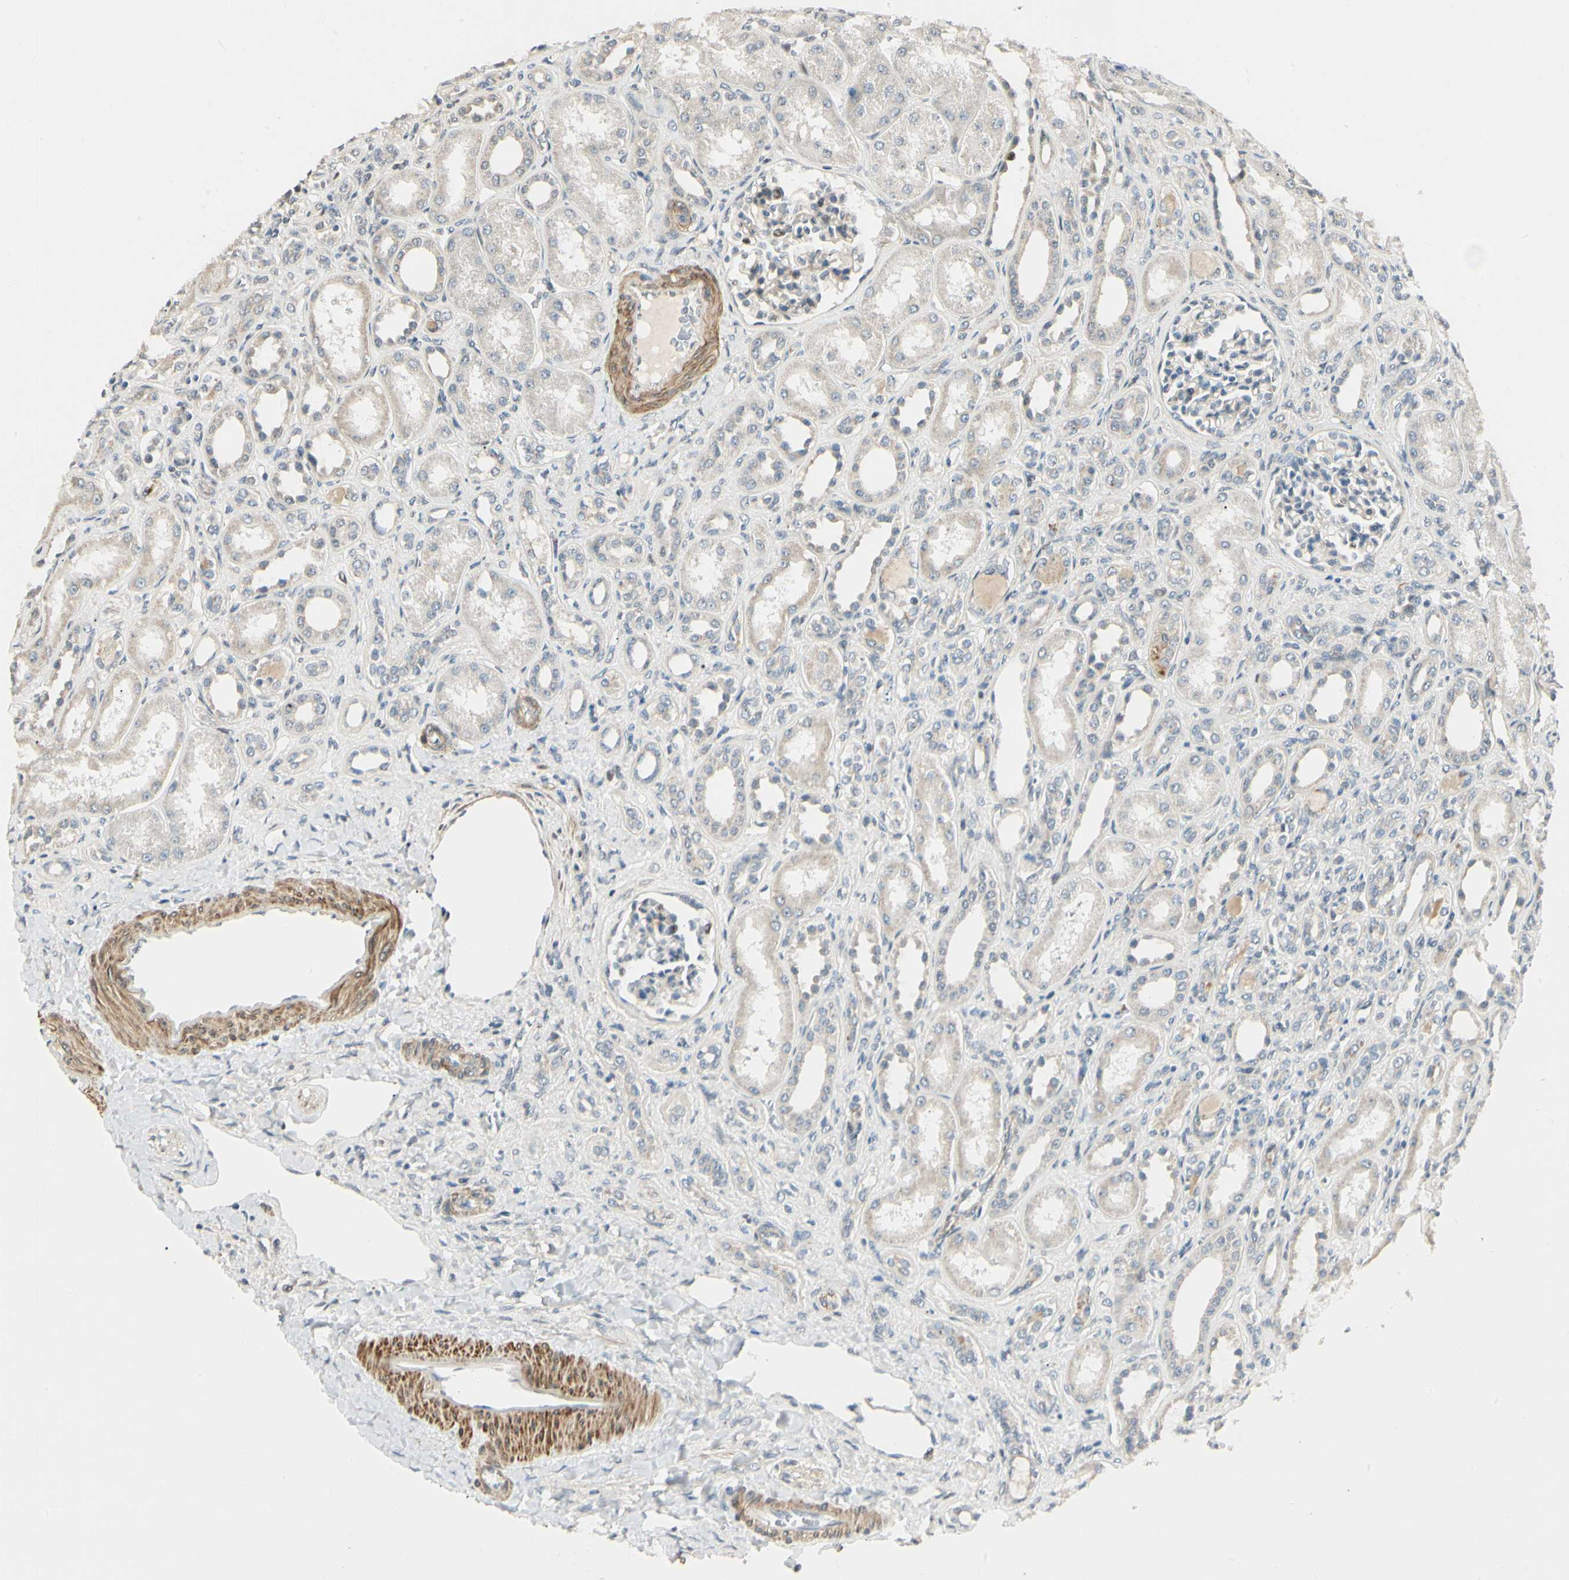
{"staining": {"intensity": "weak", "quantity": "<25%", "location": "cytoplasmic/membranous"}, "tissue": "kidney", "cell_type": "Cells in glomeruli", "image_type": "normal", "snomed": [{"axis": "morphology", "description": "Normal tissue, NOS"}, {"axis": "topography", "description": "Kidney"}], "caption": "High power microscopy photomicrograph of an immunohistochemistry (IHC) photomicrograph of normal kidney, revealing no significant staining in cells in glomeruli. (Brightfield microscopy of DAB immunohistochemistry (IHC) at high magnification).", "gene": "P4HA3", "patient": {"sex": "male", "age": 7}}